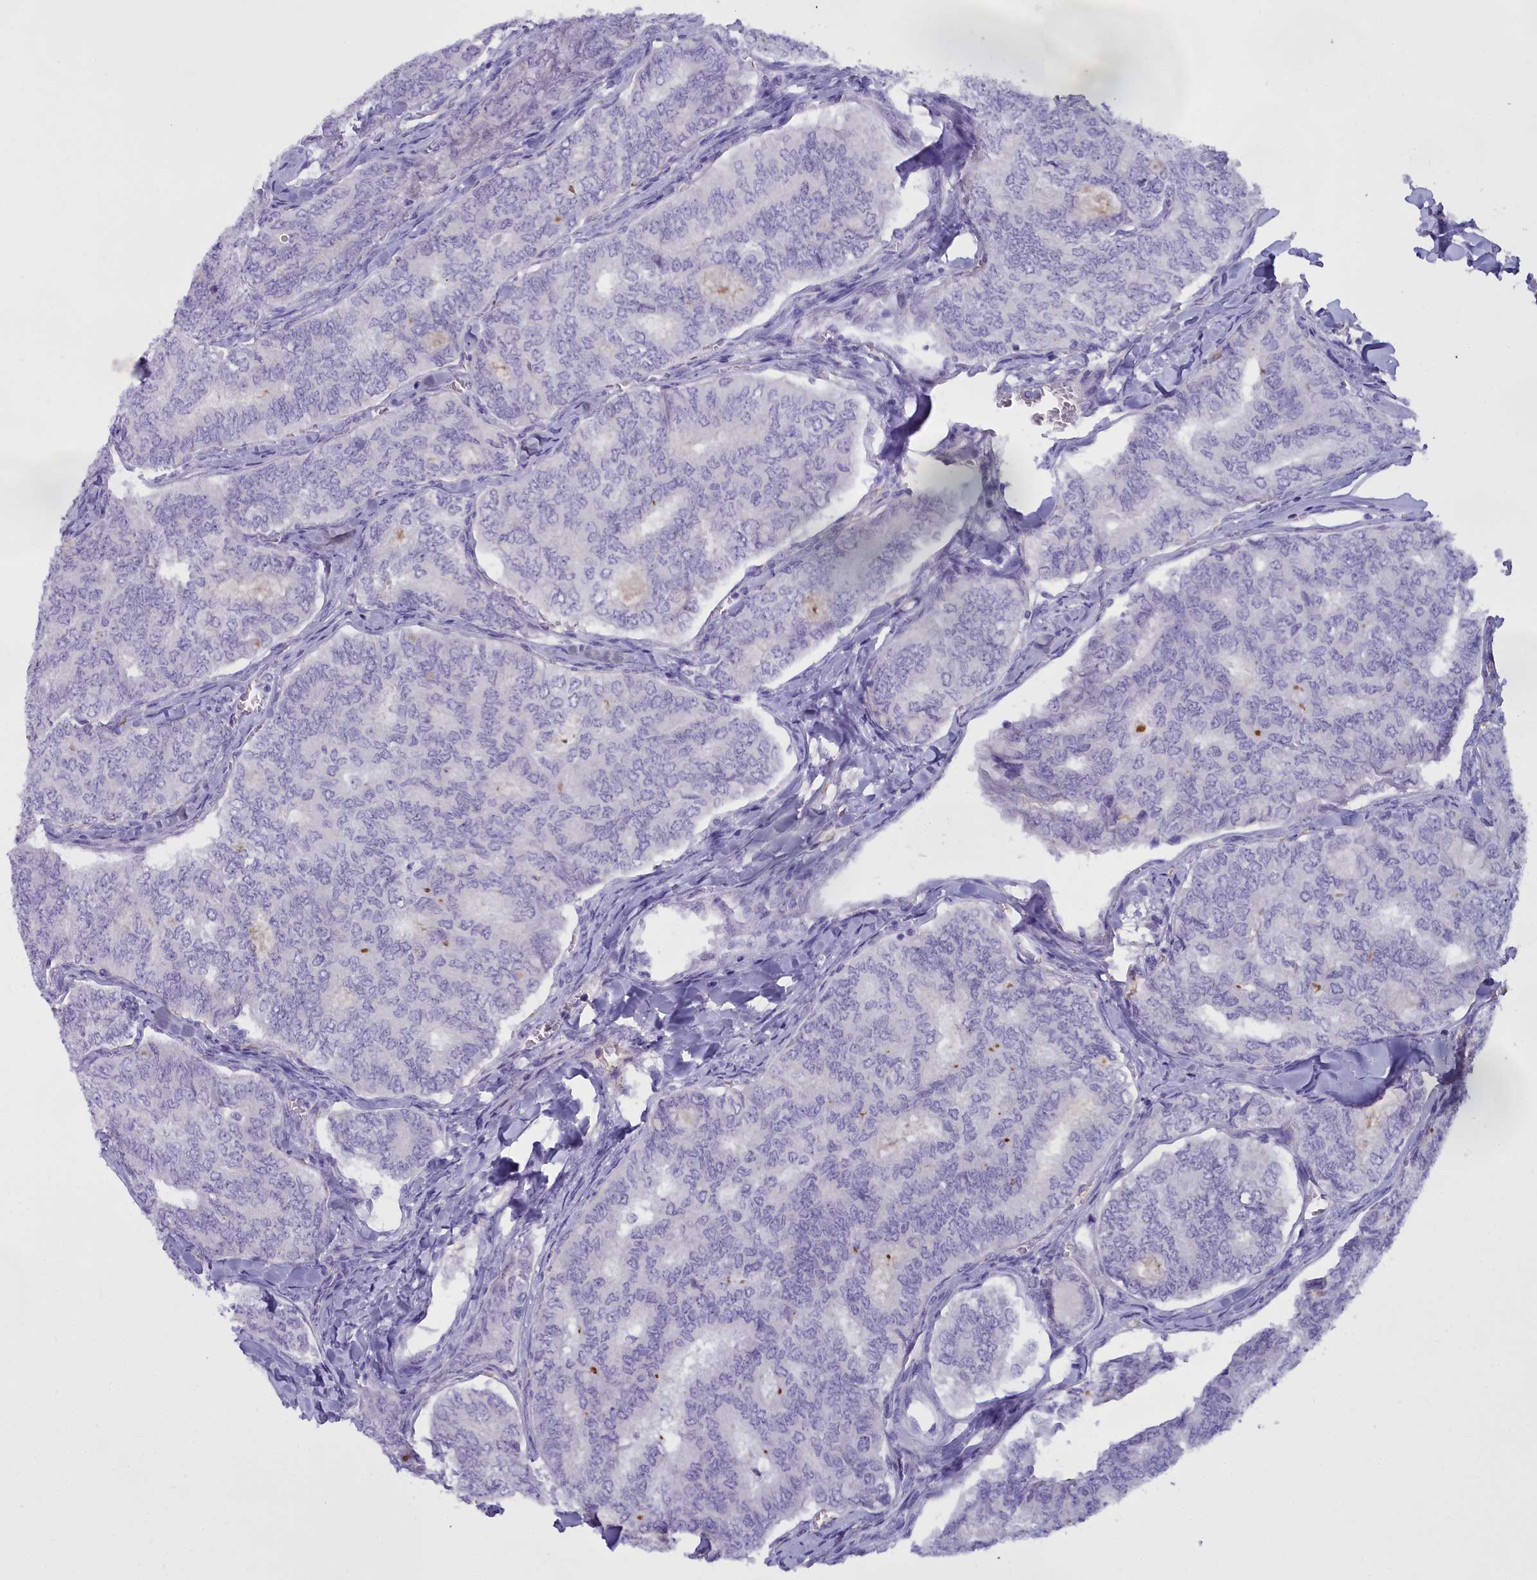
{"staining": {"intensity": "negative", "quantity": "none", "location": "none"}, "tissue": "thyroid cancer", "cell_type": "Tumor cells", "image_type": "cancer", "snomed": [{"axis": "morphology", "description": "Papillary adenocarcinoma, NOS"}, {"axis": "topography", "description": "Thyroid gland"}], "caption": "Immunohistochemistry of human thyroid papillary adenocarcinoma shows no positivity in tumor cells. Brightfield microscopy of immunohistochemistry (IHC) stained with DAB (brown) and hematoxylin (blue), captured at high magnification.", "gene": "OSTN", "patient": {"sex": "female", "age": 35}}